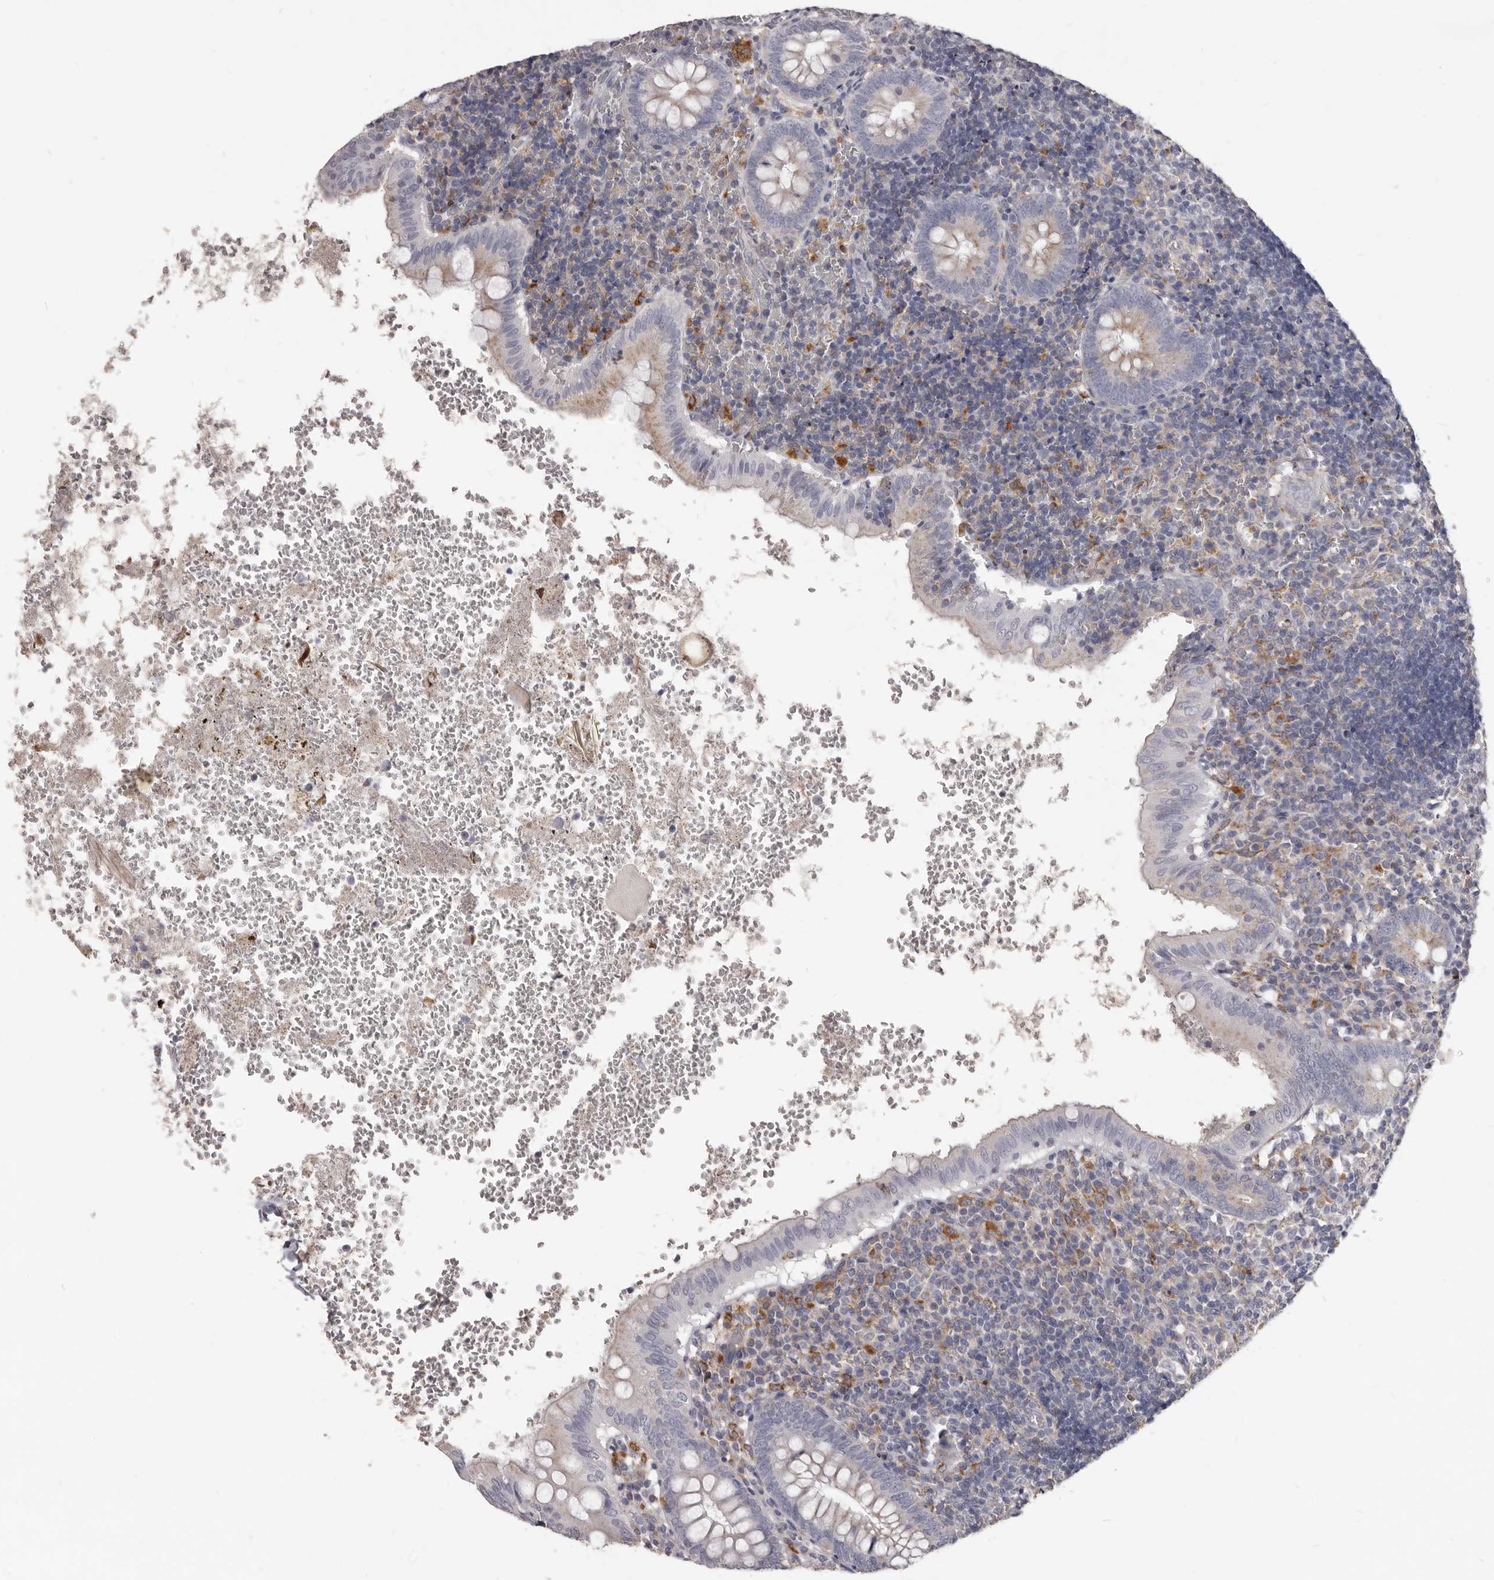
{"staining": {"intensity": "weak", "quantity": "25%-75%", "location": "cytoplasmic/membranous"}, "tissue": "appendix", "cell_type": "Glandular cells", "image_type": "normal", "snomed": [{"axis": "morphology", "description": "Normal tissue, NOS"}, {"axis": "topography", "description": "Appendix"}], "caption": "Immunohistochemical staining of unremarkable human appendix reveals 25%-75% levels of weak cytoplasmic/membranous protein positivity in approximately 25%-75% of glandular cells. (IHC, brightfield microscopy, high magnification).", "gene": "PI4K2A", "patient": {"sex": "male", "age": 8}}